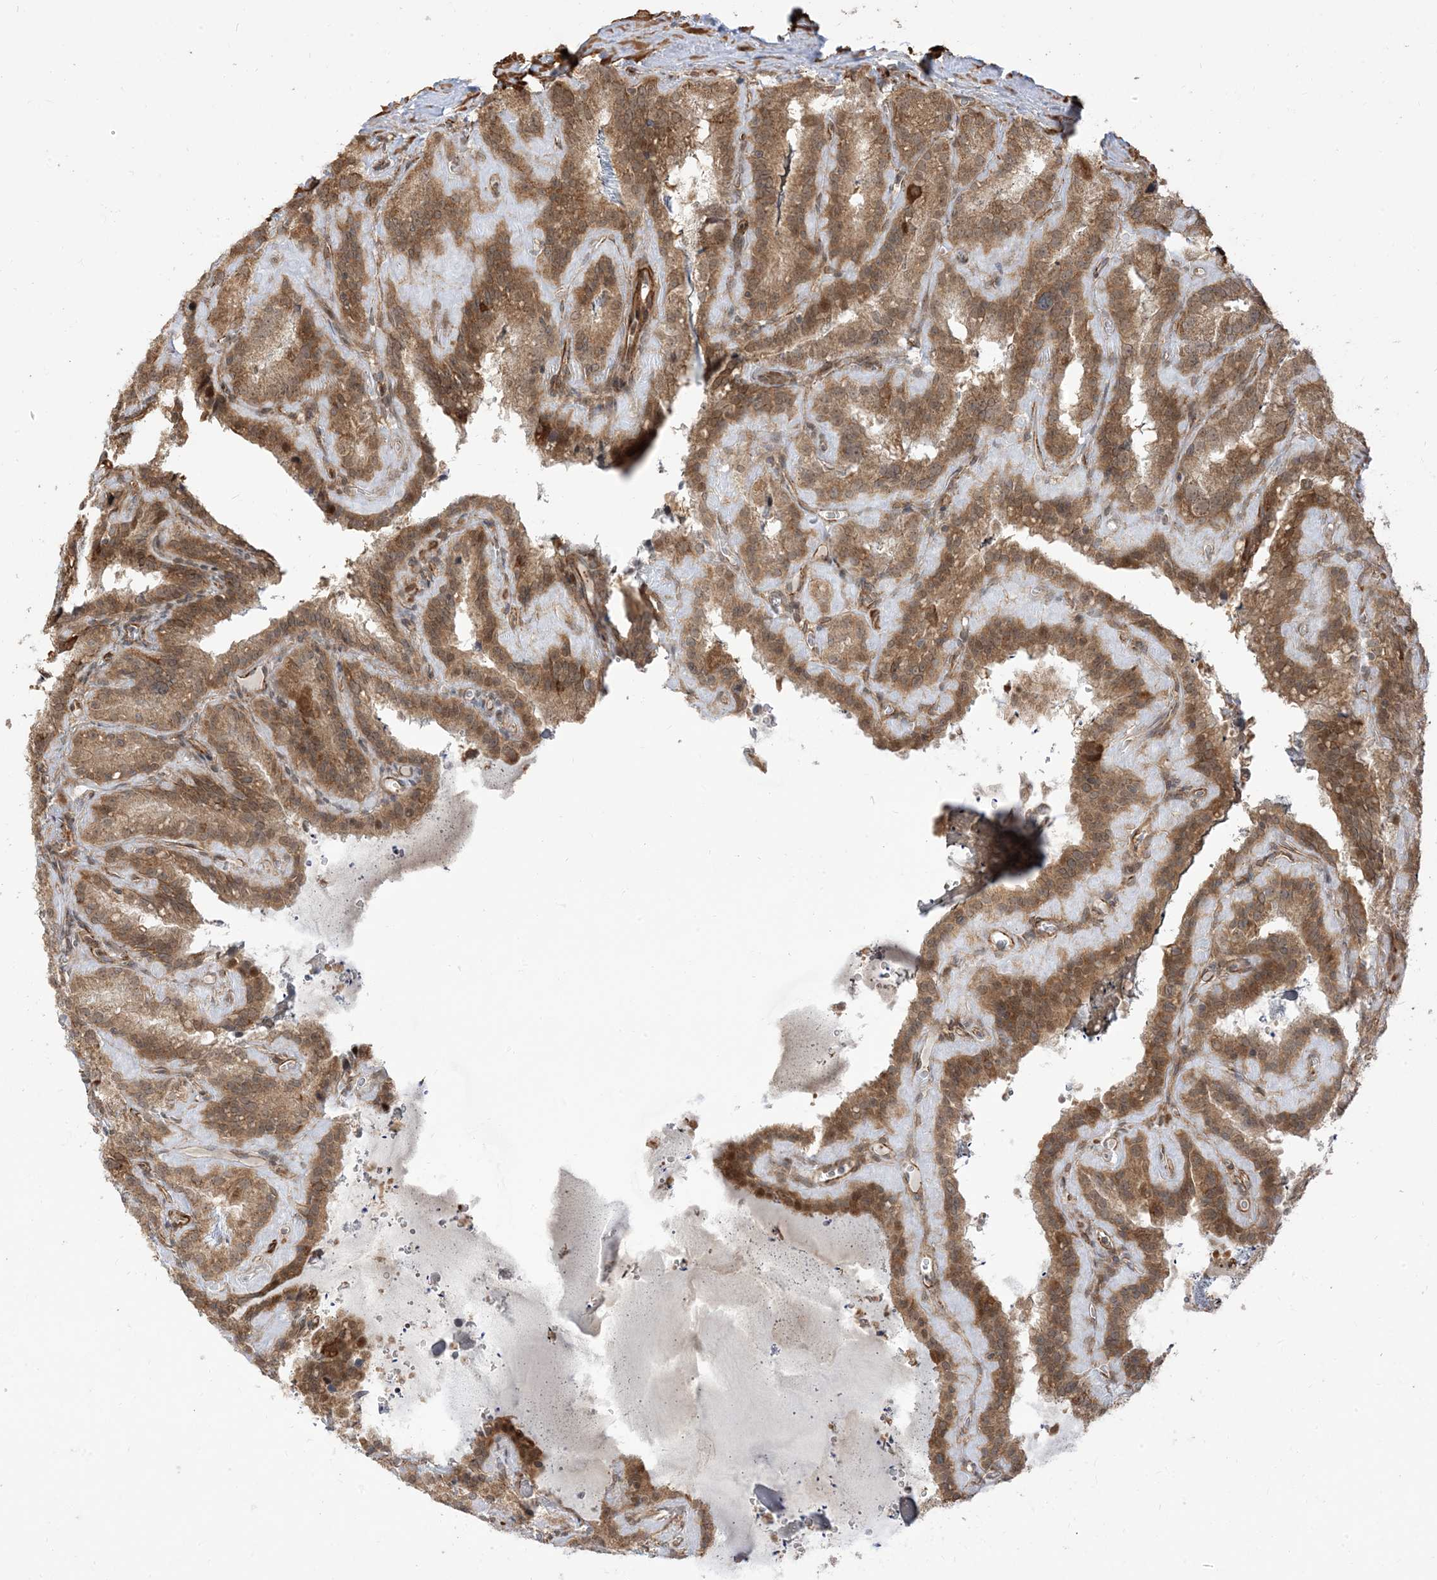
{"staining": {"intensity": "moderate", "quantity": ">75%", "location": "cytoplasmic/membranous,nuclear"}, "tissue": "seminal vesicle", "cell_type": "Glandular cells", "image_type": "normal", "snomed": [{"axis": "morphology", "description": "Normal tissue, NOS"}, {"axis": "topography", "description": "Prostate"}, {"axis": "topography", "description": "Seminal veicle"}], "caption": "Immunohistochemistry staining of benign seminal vesicle, which demonstrates medium levels of moderate cytoplasmic/membranous,nuclear staining in about >75% of glandular cells indicating moderate cytoplasmic/membranous,nuclear protein staining. The staining was performed using DAB (brown) for protein detection and nuclei were counterstained in hematoxylin (blue).", "gene": "TBCC", "patient": {"sex": "male", "age": 59}}